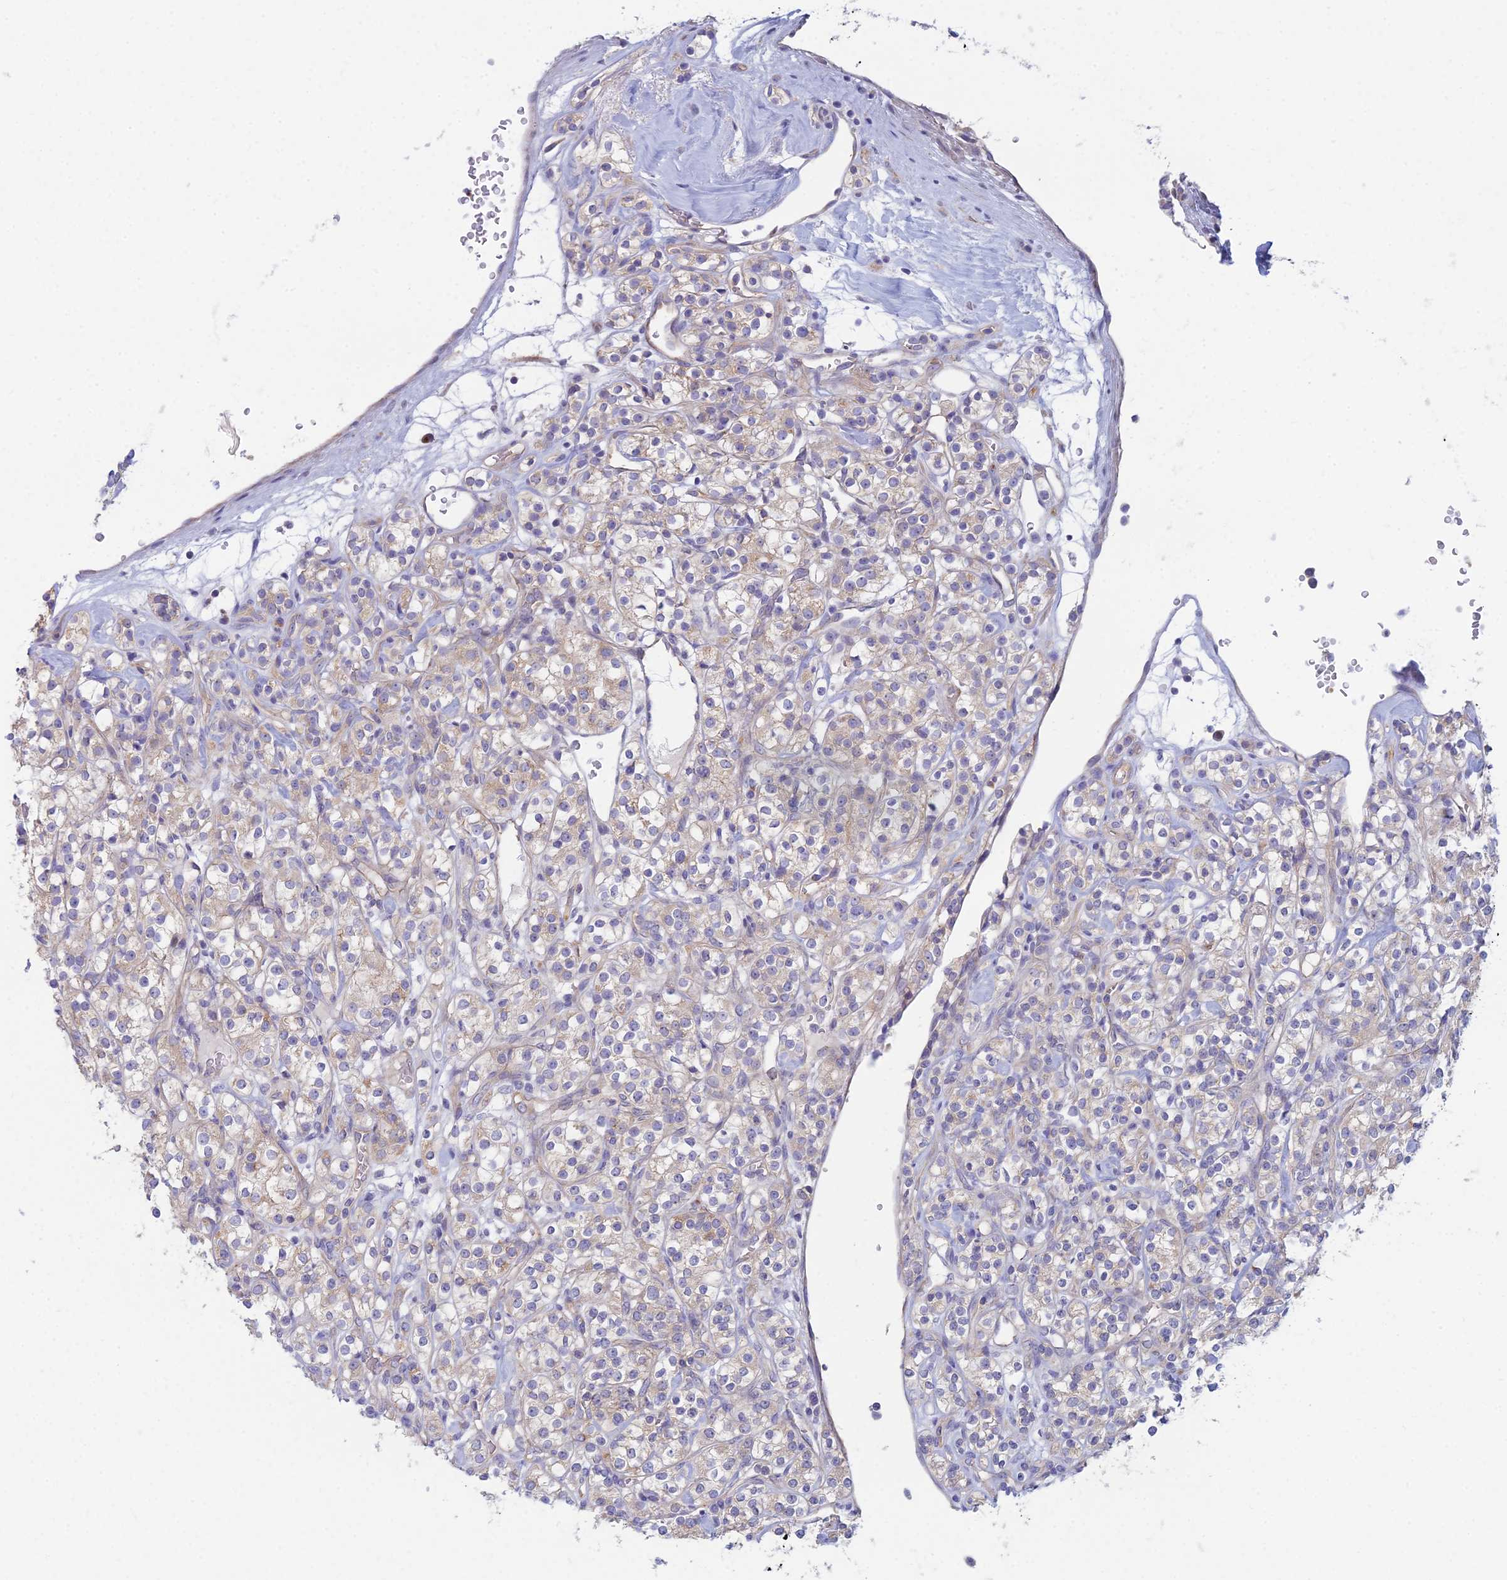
{"staining": {"intensity": "weak", "quantity": "<25%", "location": "cytoplasmic/membranous"}, "tissue": "renal cancer", "cell_type": "Tumor cells", "image_type": "cancer", "snomed": [{"axis": "morphology", "description": "Adenocarcinoma, NOS"}, {"axis": "topography", "description": "Kidney"}], "caption": "Human renal cancer (adenocarcinoma) stained for a protein using immunohistochemistry (IHC) demonstrates no positivity in tumor cells.", "gene": "ZNF564", "patient": {"sex": "male", "age": 77}}